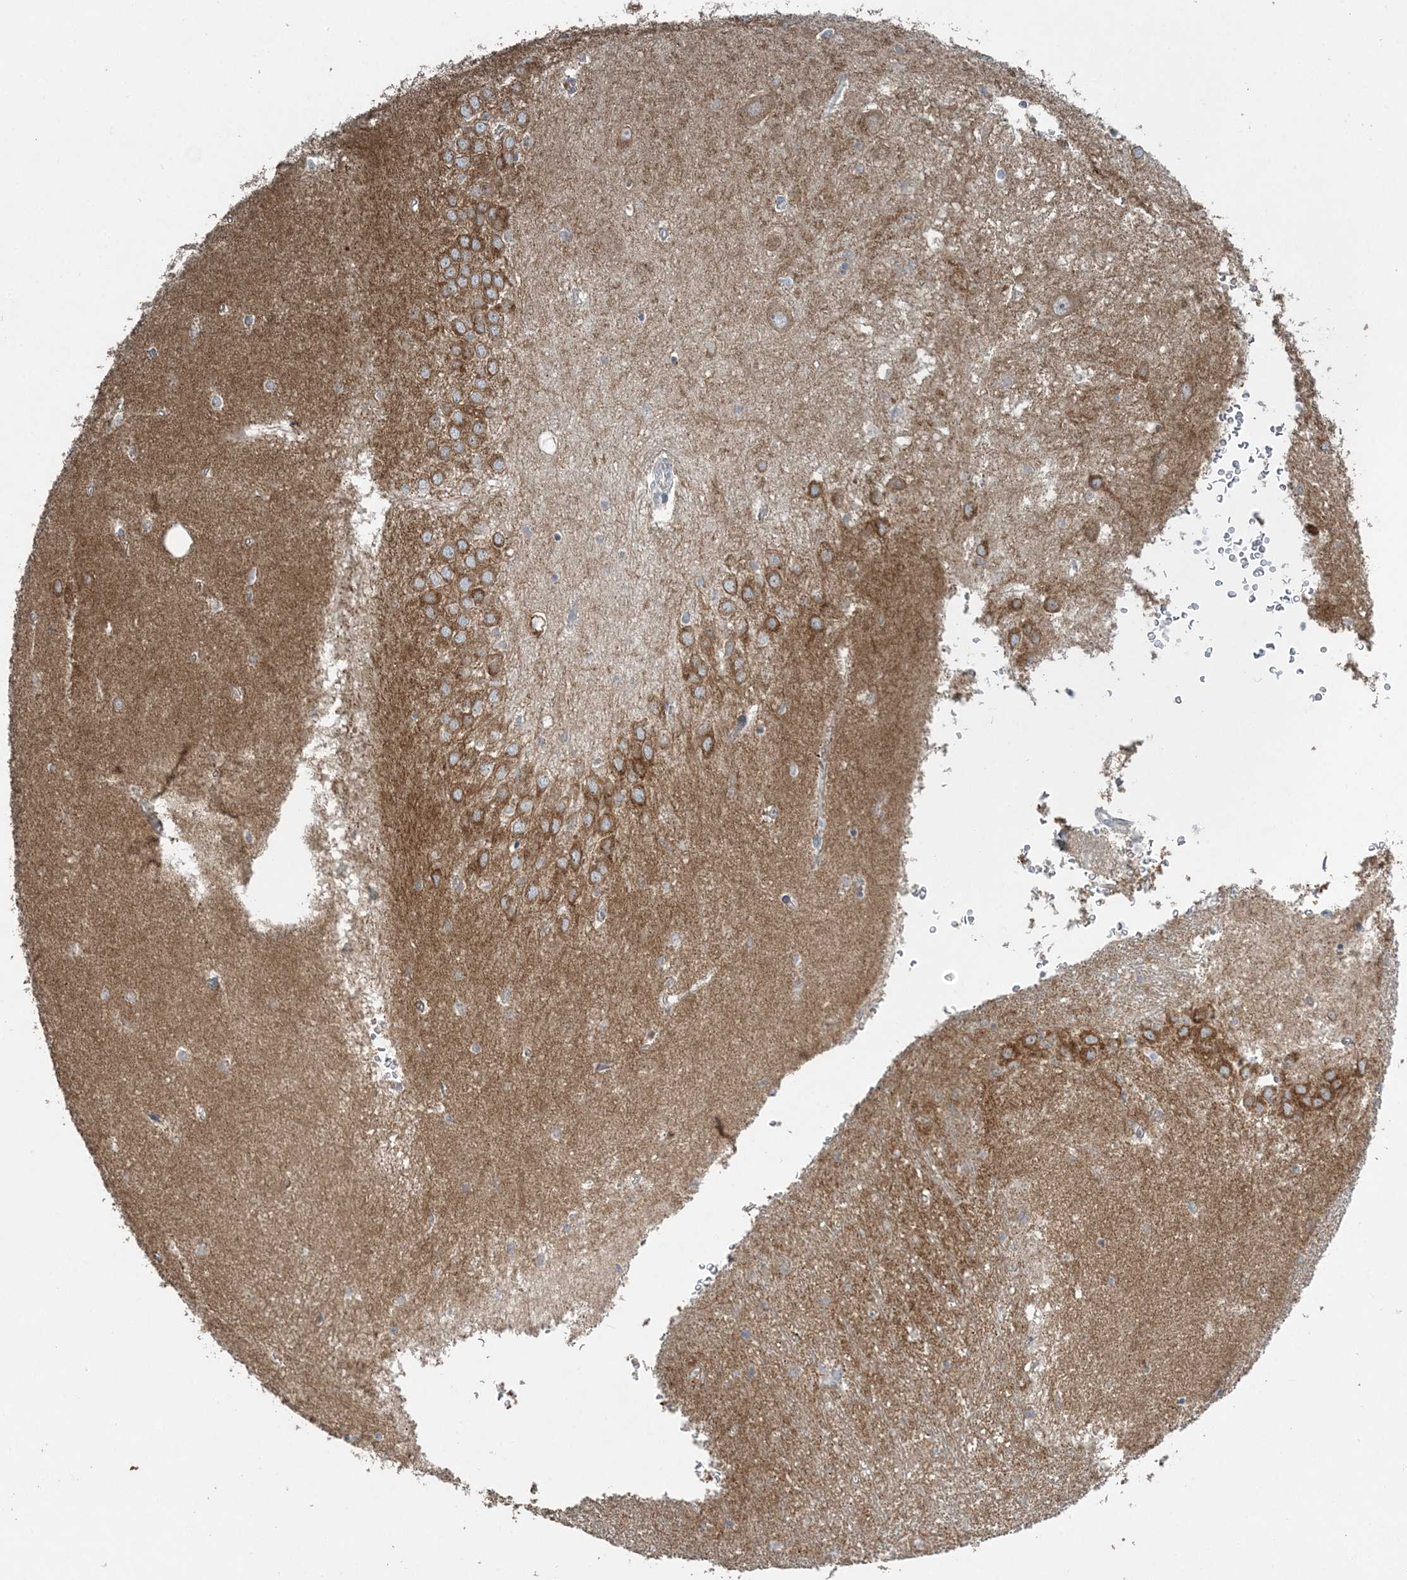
{"staining": {"intensity": "negative", "quantity": "none", "location": "none"}, "tissue": "hippocampus", "cell_type": "Glial cells", "image_type": "normal", "snomed": [{"axis": "morphology", "description": "Normal tissue, NOS"}, {"axis": "topography", "description": "Hippocampus"}], "caption": "IHC image of benign human hippocampus stained for a protein (brown), which displays no staining in glial cells. (Immunohistochemistry (ihc), brightfield microscopy, high magnification).", "gene": "SLC4A10", "patient": {"sex": "female", "age": 64}}